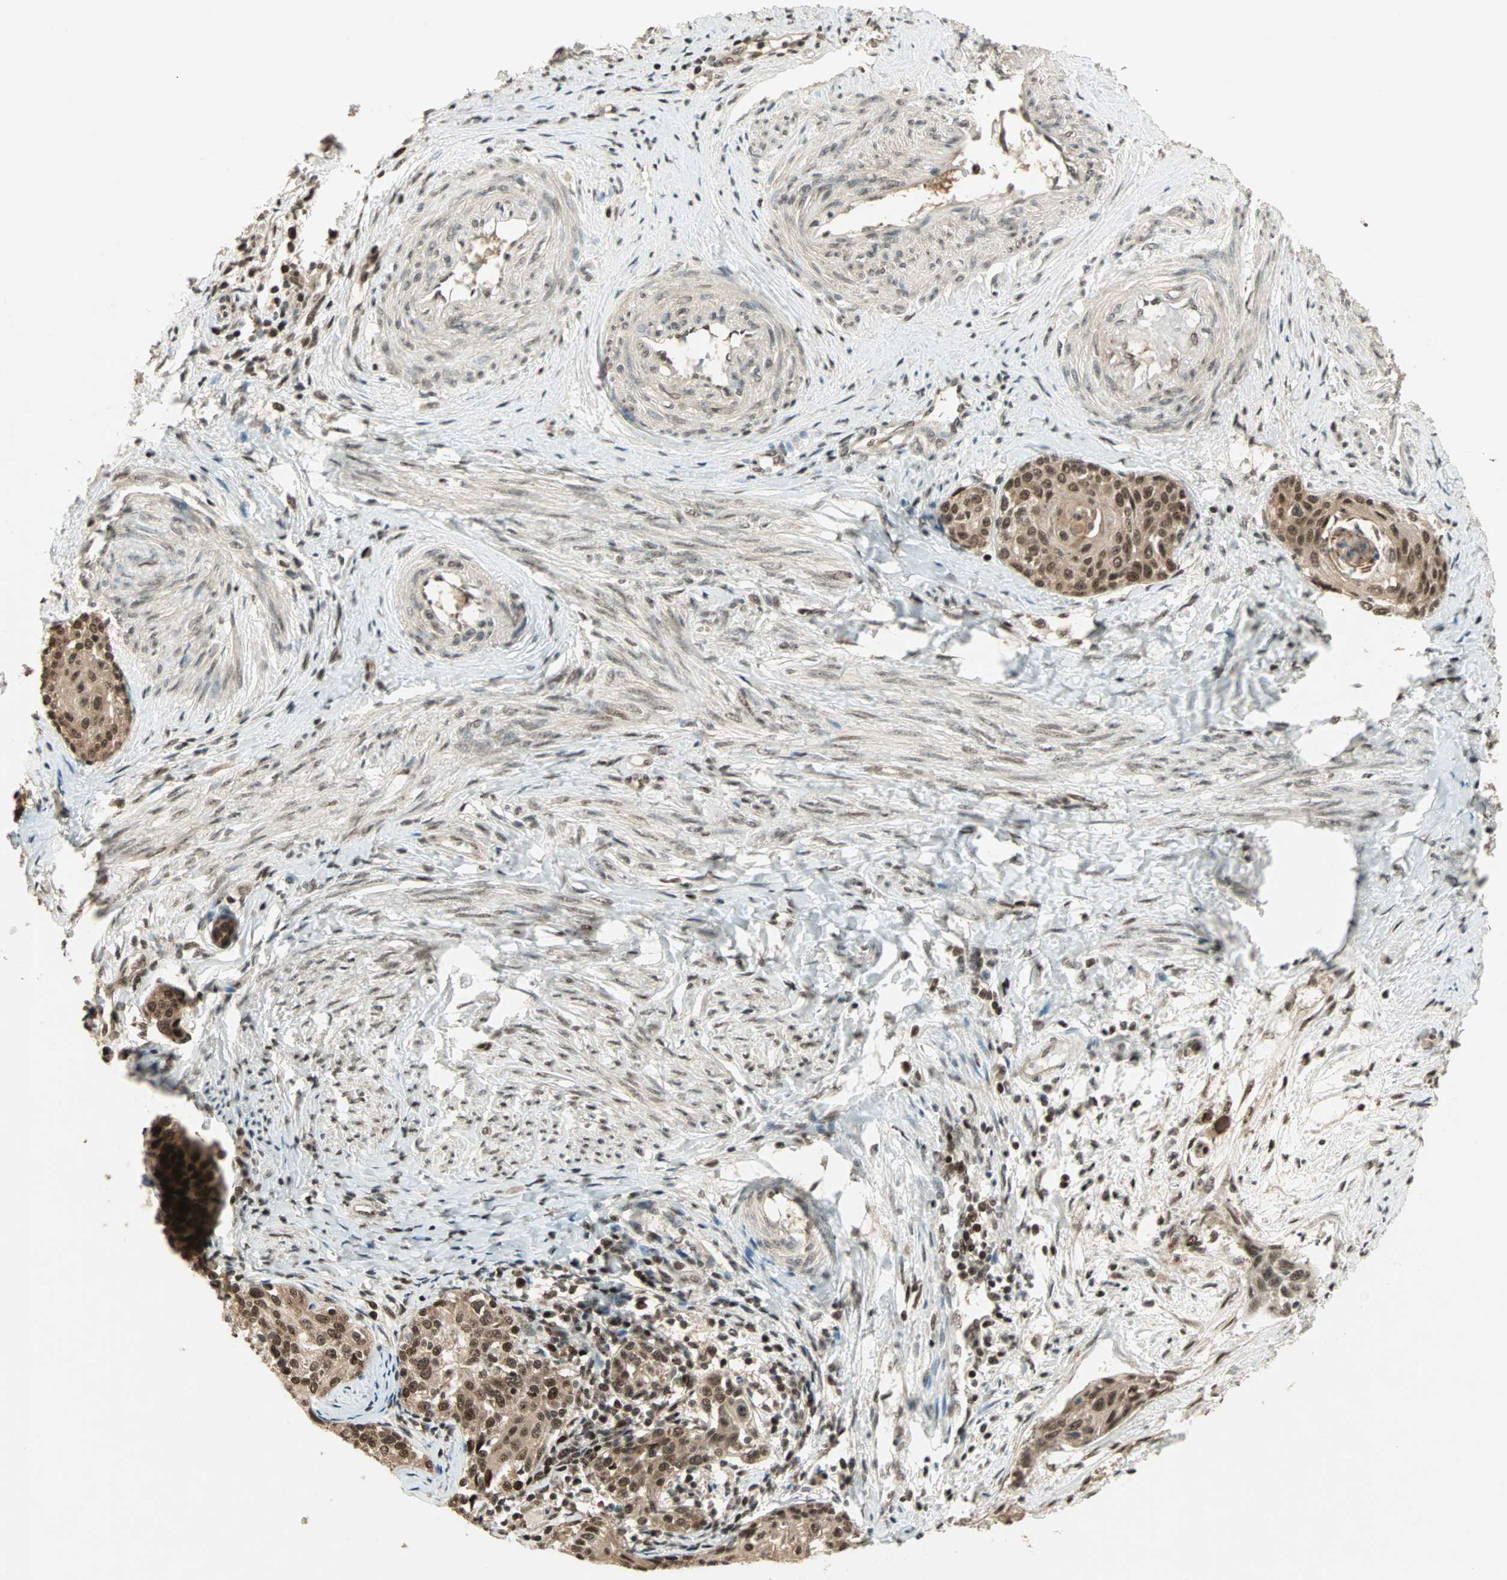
{"staining": {"intensity": "moderate", "quantity": ">75%", "location": "cytoplasmic/membranous,nuclear"}, "tissue": "cervical cancer", "cell_type": "Tumor cells", "image_type": "cancer", "snomed": [{"axis": "morphology", "description": "Squamous cell carcinoma, NOS"}, {"axis": "morphology", "description": "Adenocarcinoma, NOS"}, {"axis": "topography", "description": "Cervix"}], "caption": "Protein staining of cervical cancer tissue shows moderate cytoplasmic/membranous and nuclear expression in about >75% of tumor cells.", "gene": "ZNF44", "patient": {"sex": "female", "age": 52}}